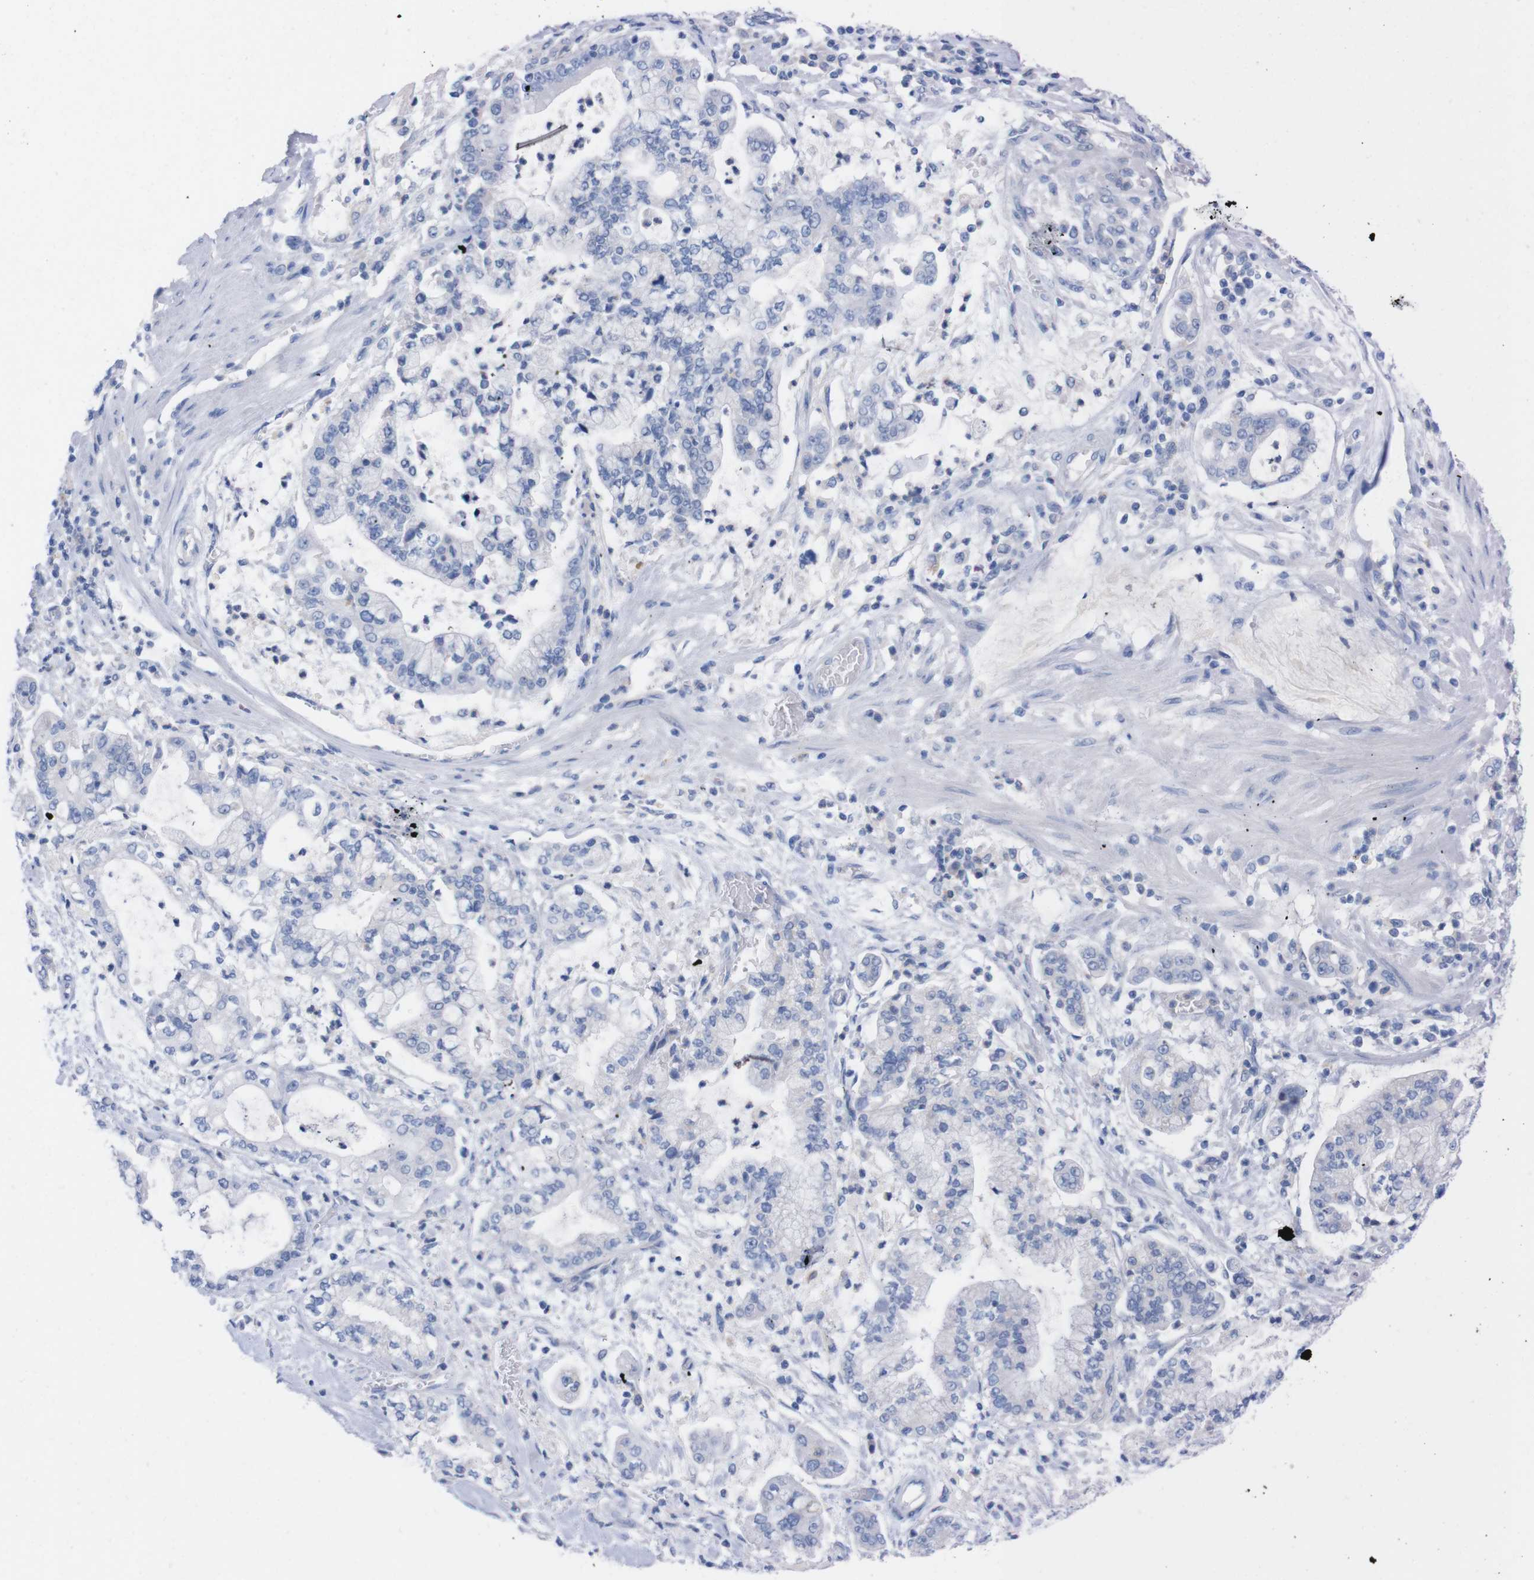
{"staining": {"intensity": "negative", "quantity": "none", "location": "none"}, "tissue": "stomach cancer", "cell_type": "Tumor cells", "image_type": "cancer", "snomed": [{"axis": "morphology", "description": "Adenocarcinoma, NOS"}, {"axis": "topography", "description": "Stomach"}], "caption": "Immunohistochemical staining of human stomach cancer demonstrates no significant positivity in tumor cells.", "gene": "TMEM243", "patient": {"sex": "male", "age": 76}}